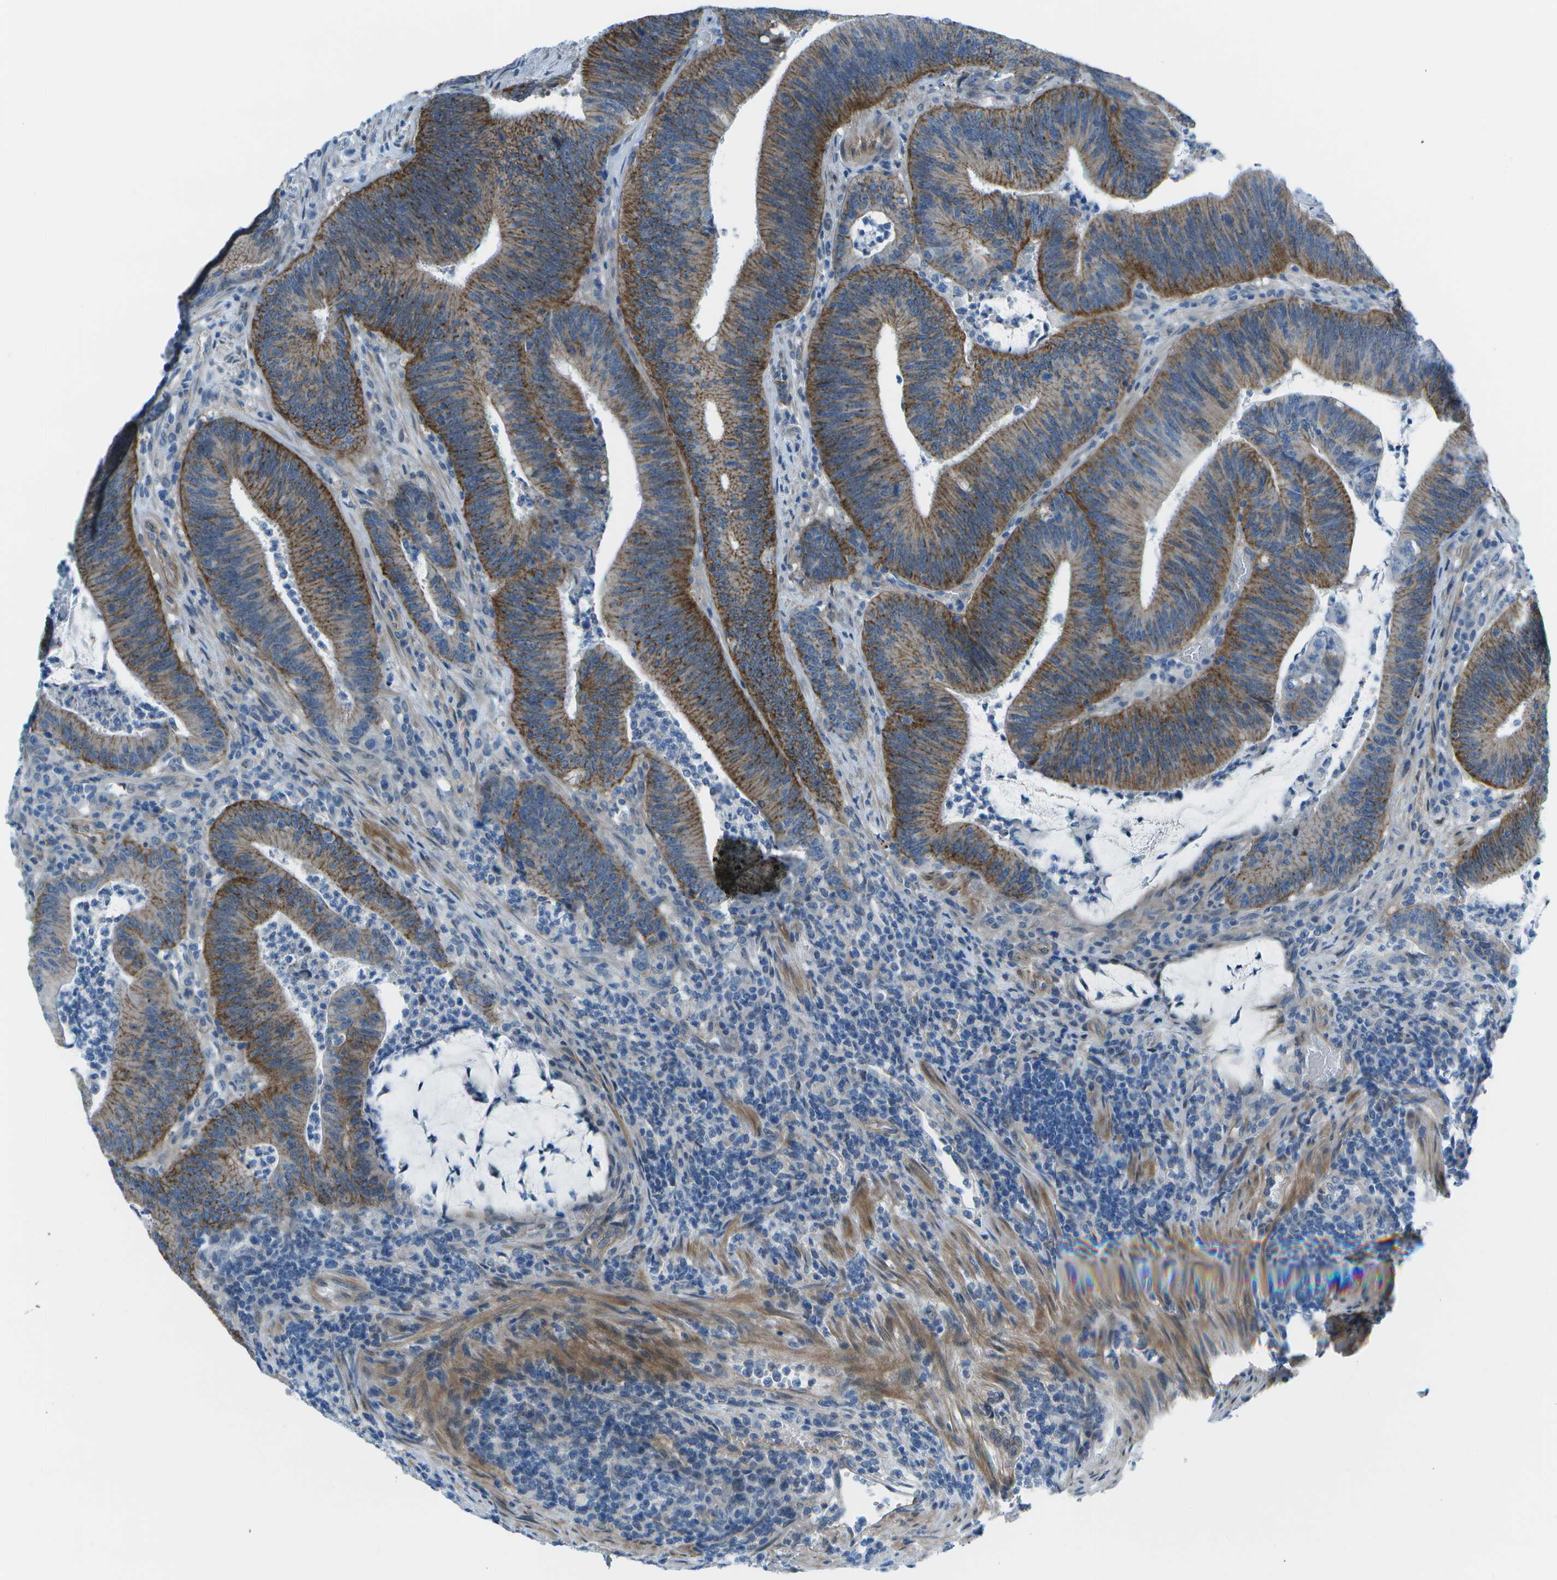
{"staining": {"intensity": "strong", "quantity": ">75%", "location": "cytoplasmic/membranous"}, "tissue": "colorectal cancer", "cell_type": "Tumor cells", "image_type": "cancer", "snomed": [{"axis": "morphology", "description": "Normal tissue, NOS"}, {"axis": "morphology", "description": "Adenocarcinoma, NOS"}, {"axis": "topography", "description": "Rectum"}], "caption": "Immunohistochemistry micrograph of human adenocarcinoma (colorectal) stained for a protein (brown), which exhibits high levels of strong cytoplasmic/membranous expression in about >75% of tumor cells.", "gene": "SORBS3", "patient": {"sex": "female", "age": 66}}